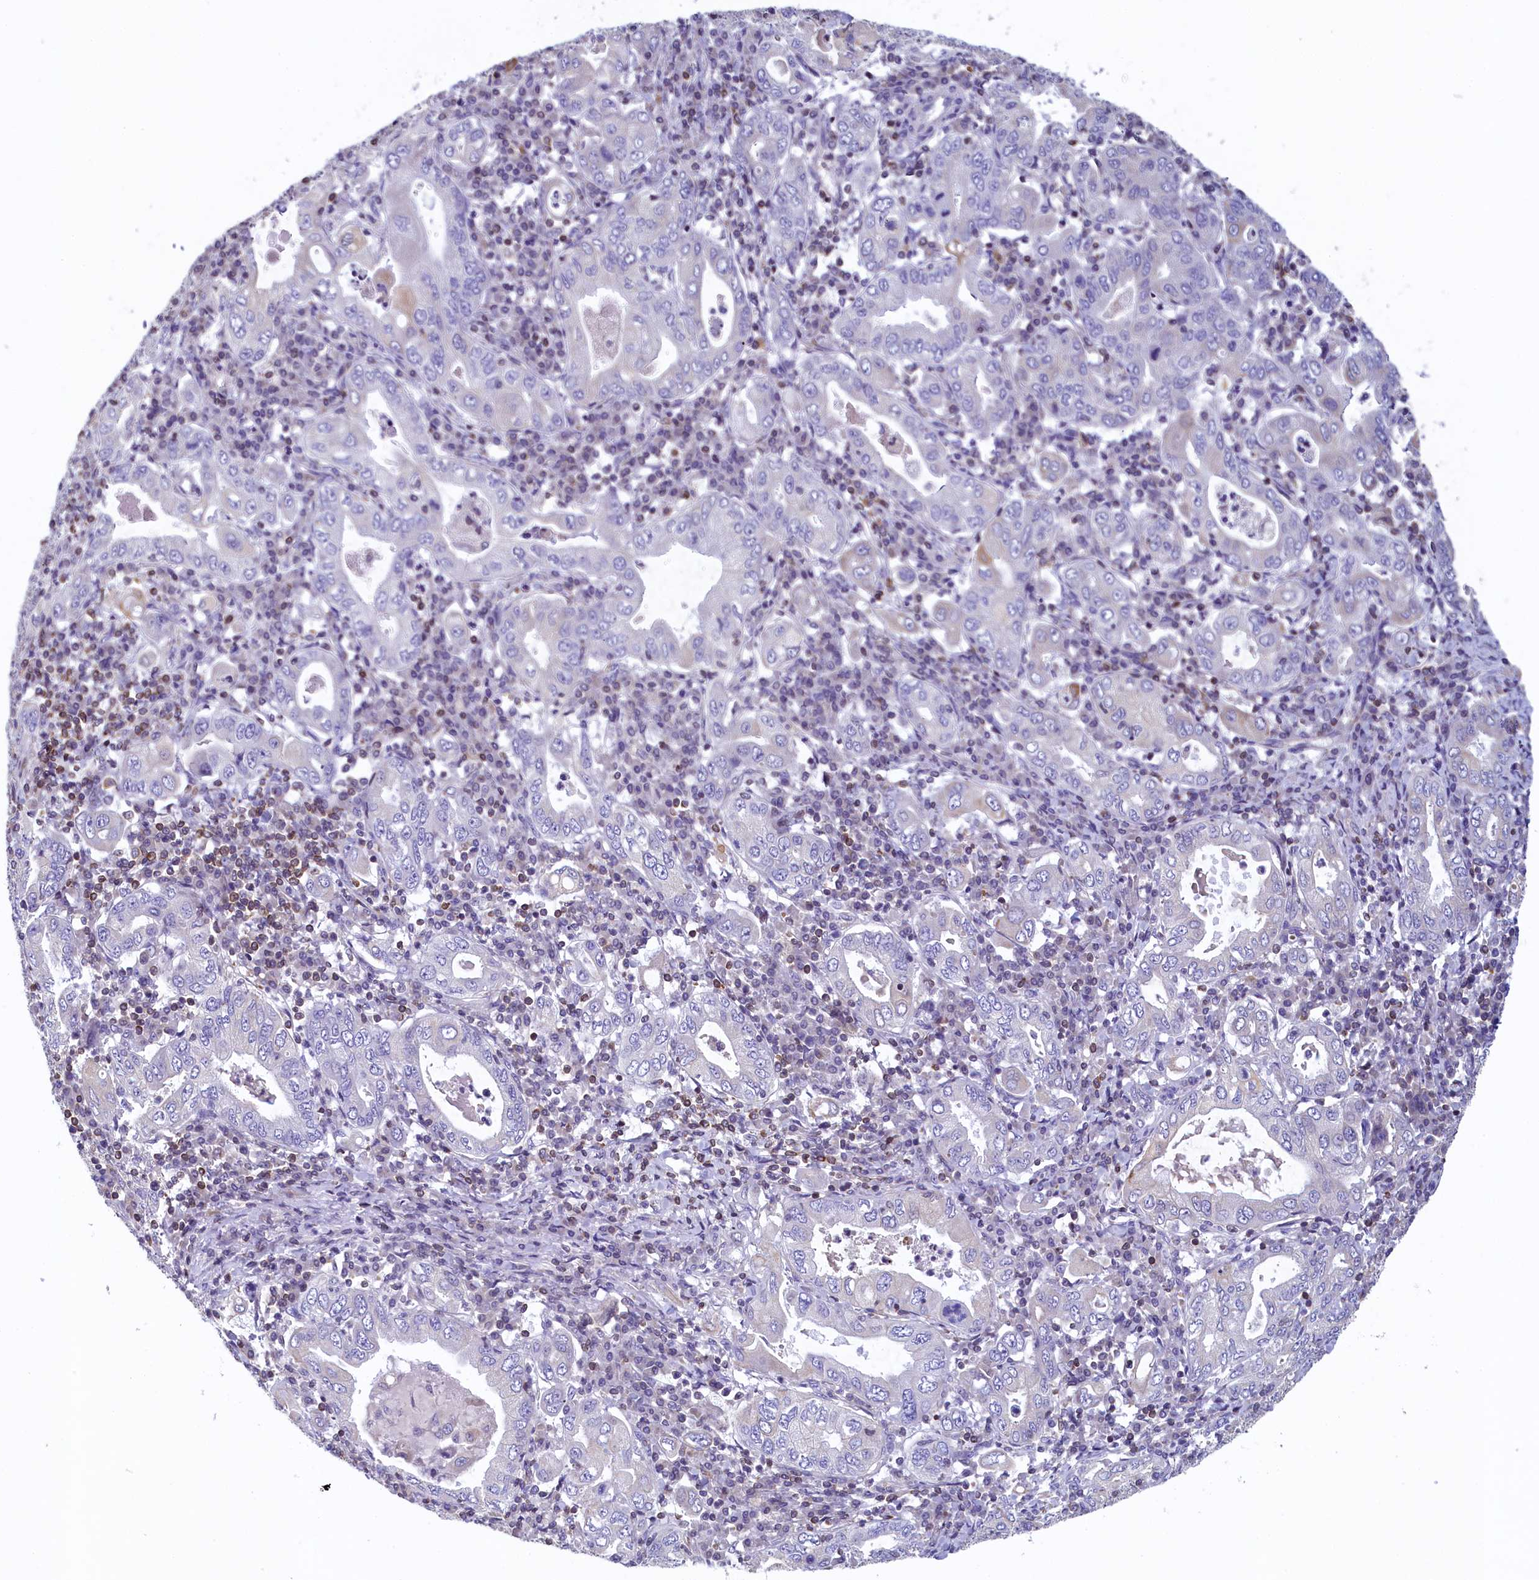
{"staining": {"intensity": "negative", "quantity": "none", "location": "none"}, "tissue": "stomach cancer", "cell_type": "Tumor cells", "image_type": "cancer", "snomed": [{"axis": "morphology", "description": "Normal tissue, NOS"}, {"axis": "morphology", "description": "Adenocarcinoma, NOS"}, {"axis": "topography", "description": "Esophagus"}, {"axis": "topography", "description": "Stomach, upper"}, {"axis": "topography", "description": "Peripheral nerve tissue"}], "caption": "Immunohistochemical staining of adenocarcinoma (stomach) displays no significant expression in tumor cells.", "gene": "TRAF3IP3", "patient": {"sex": "male", "age": 62}}